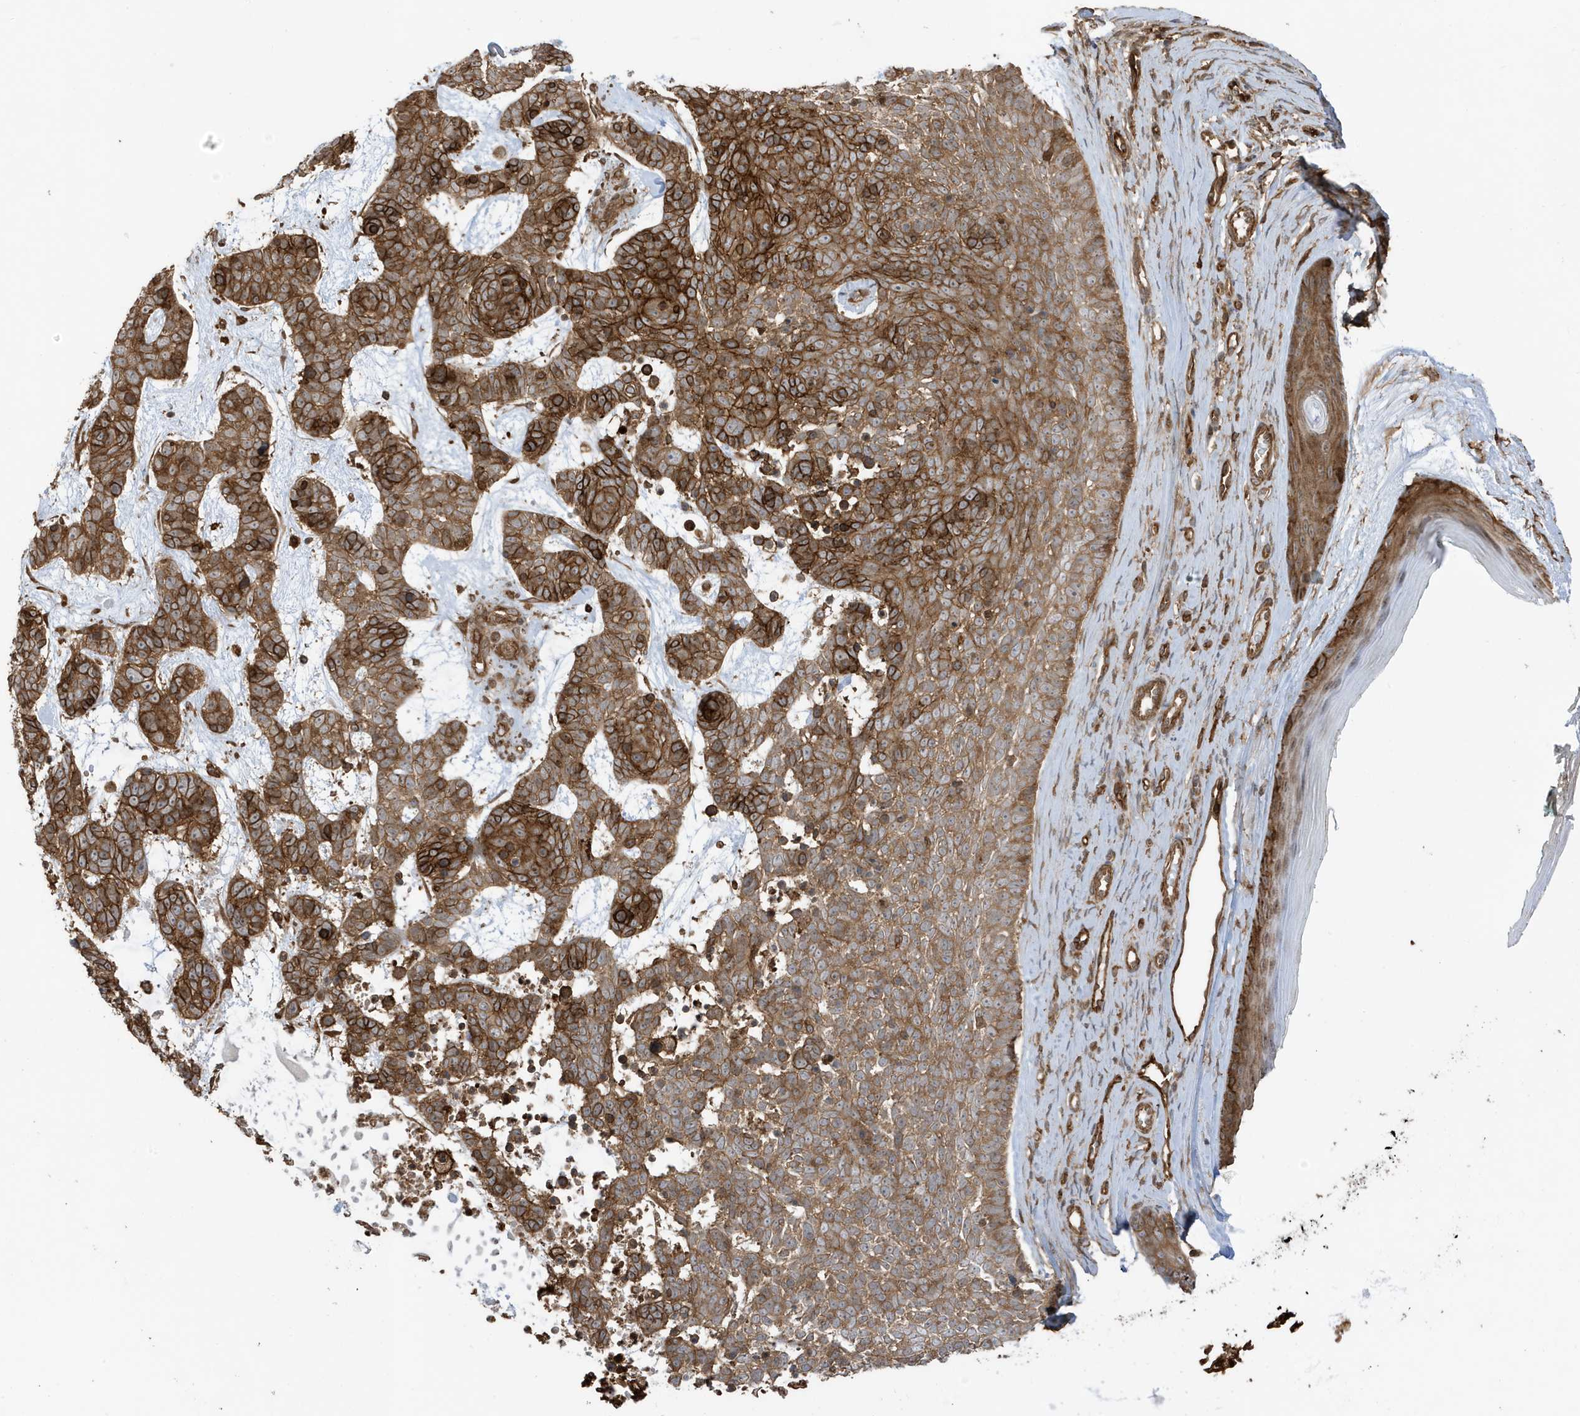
{"staining": {"intensity": "strong", "quantity": ">75%", "location": "cytoplasmic/membranous"}, "tissue": "skin cancer", "cell_type": "Tumor cells", "image_type": "cancer", "snomed": [{"axis": "morphology", "description": "Basal cell carcinoma"}, {"axis": "topography", "description": "Skin"}], "caption": "Skin cancer stained with immunohistochemistry (IHC) reveals strong cytoplasmic/membranous staining in approximately >75% of tumor cells.", "gene": "CDC42EP3", "patient": {"sex": "female", "age": 81}}